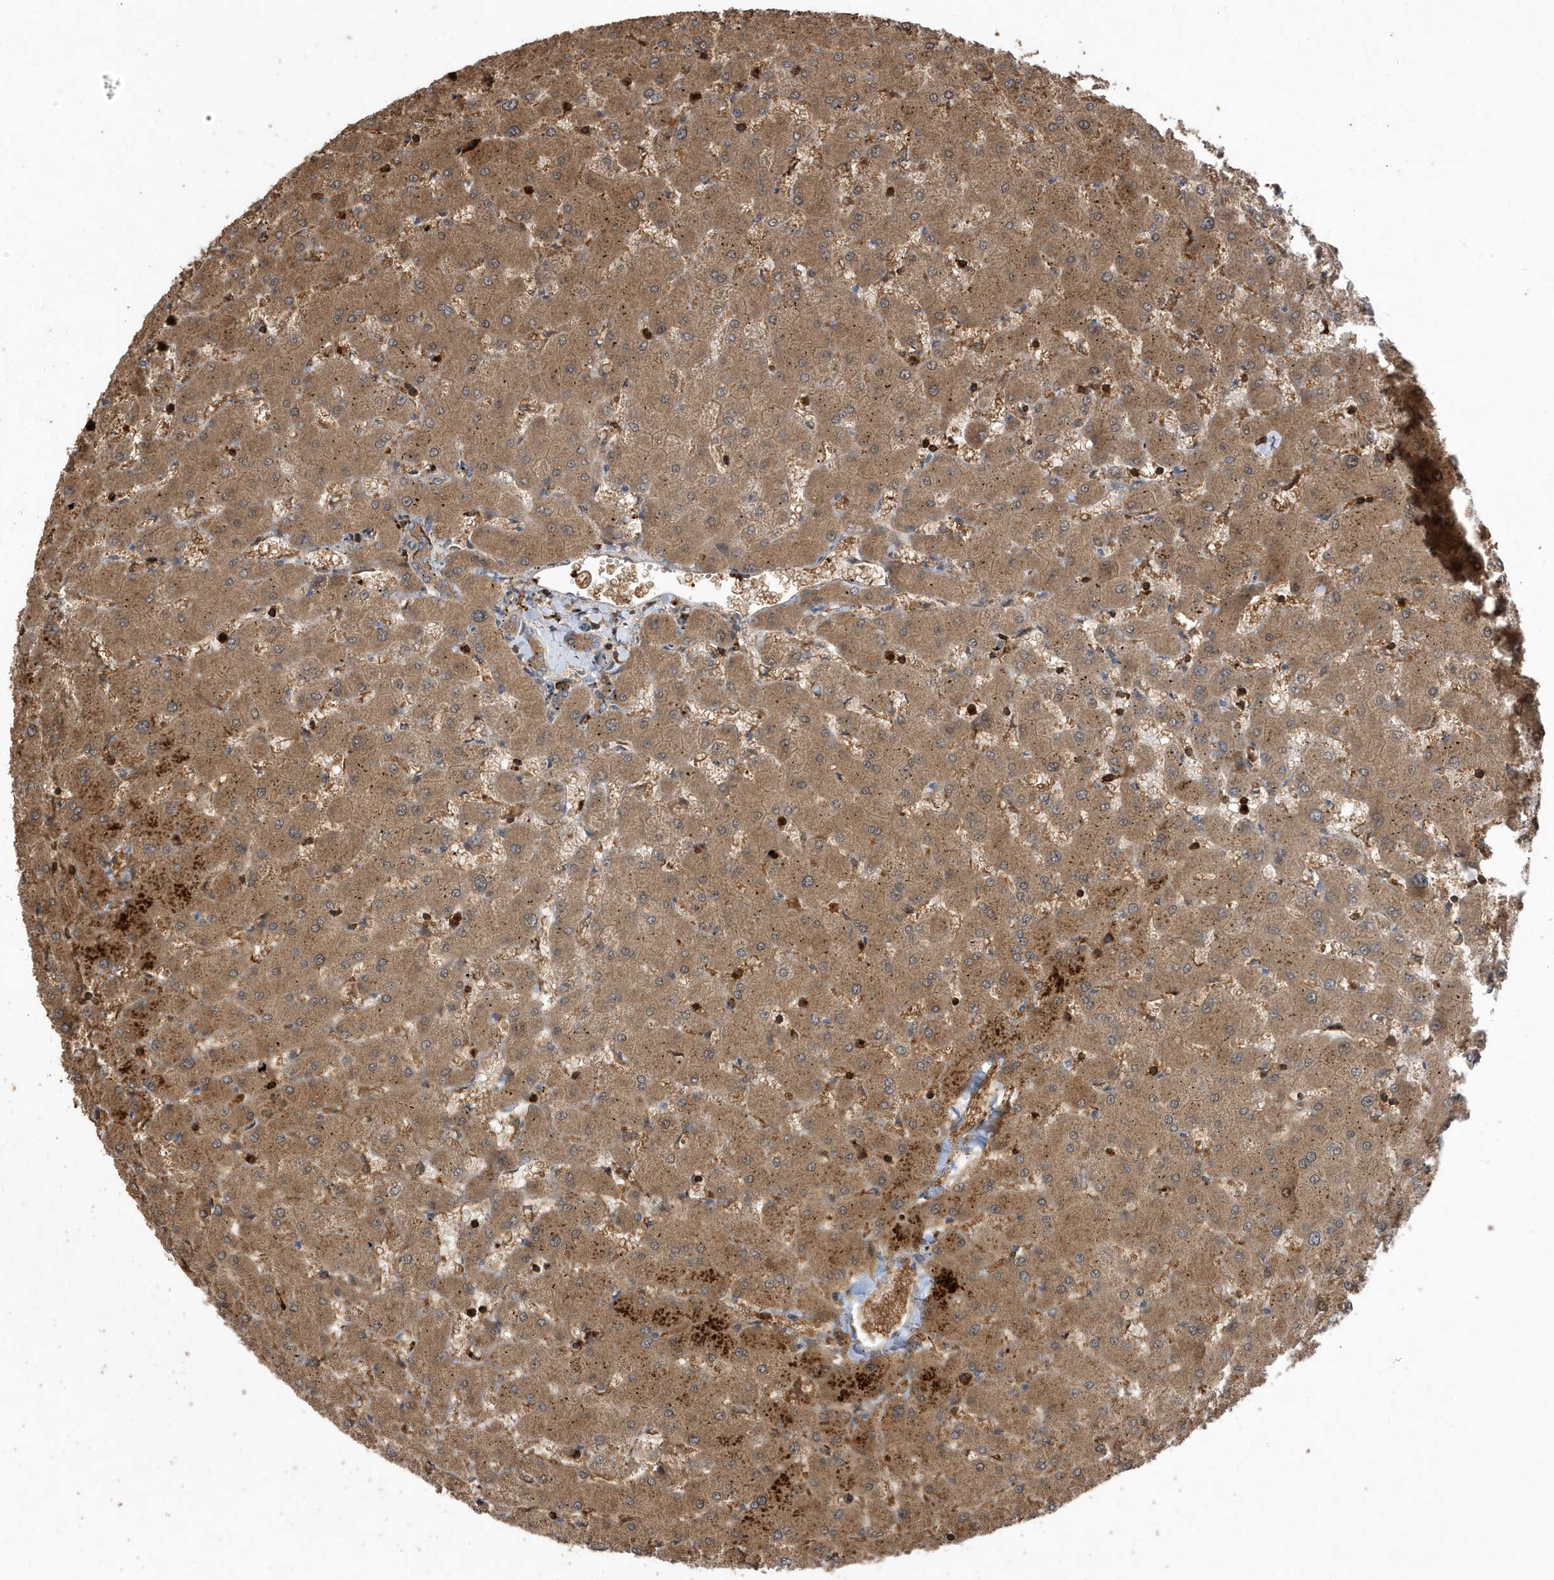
{"staining": {"intensity": "moderate", "quantity": ">75%", "location": "cytoplasmic/membranous"}, "tissue": "liver", "cell_type": "Cholangiocytes", "image_type": "normal", "snomed": [{"axis": "morphology", "description": "Normal tissue, NOS"}, {"axis": "topography", "description": "Liver"}], "caption": "Immunohistochemistry of normal liver exhibits medium levels of moderate cytoplasmic/membranous staining in about >75% of cholangiocytes.", "gene": "LAPTM4A", "patient": {"sex": "female", "age": 63}}